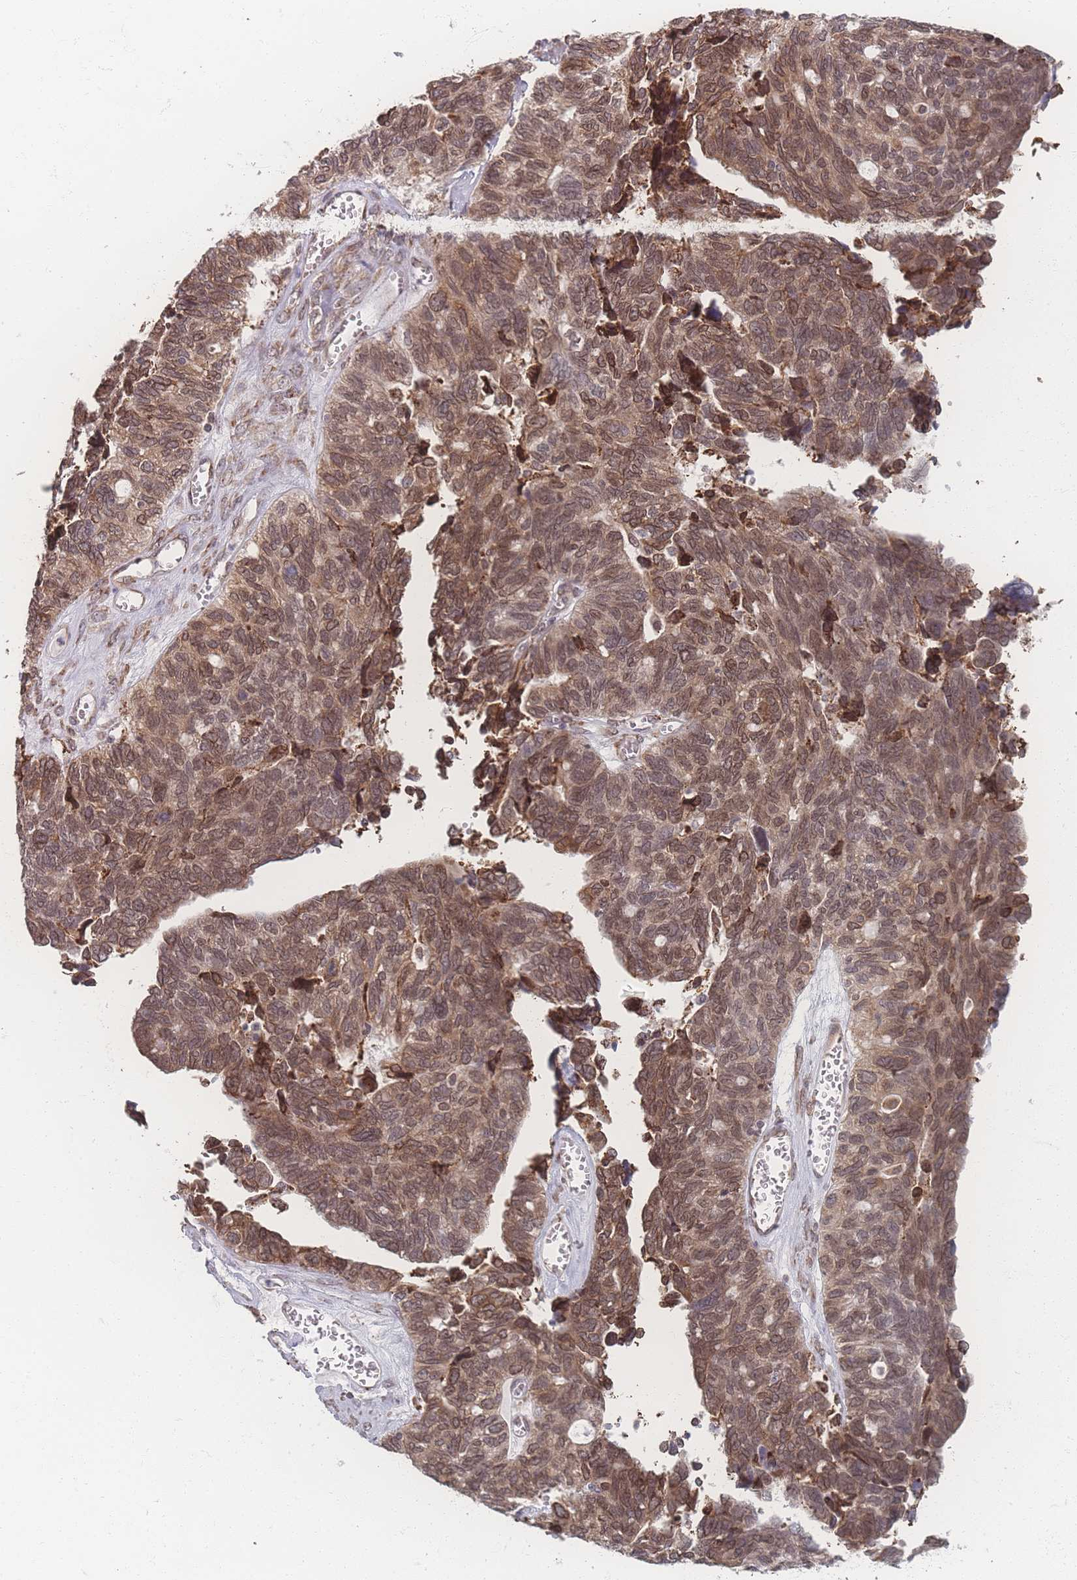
{"staining": {"intensity": "moderate", "quantity": ">75%", "location": "cytoplasmic/membranous,nuclear"}, "tissue": "ovarian cancer", "cell_type": "Tumor cells", "image_type": "cancer", "snomed": [{"axis": "morphology", "description": "Cystadenocarcinoma, serous, NOS"}, {"axis": "topography", "description": "Ovary"}], "caption": "DAB immunohistochemical staining of human ovarian cancer (serous cystadenocarcinoma) exhibits moderate cytoplasmic/membranous and nuclear protein positivity in approximately >75% of tumor cells. (DAB (3,3'-diaminobenzidine) IHC with brightfield microscopy, high magnification).", "gene": "ZC3H13", "patient": {"sex": "female", "age": 79}}